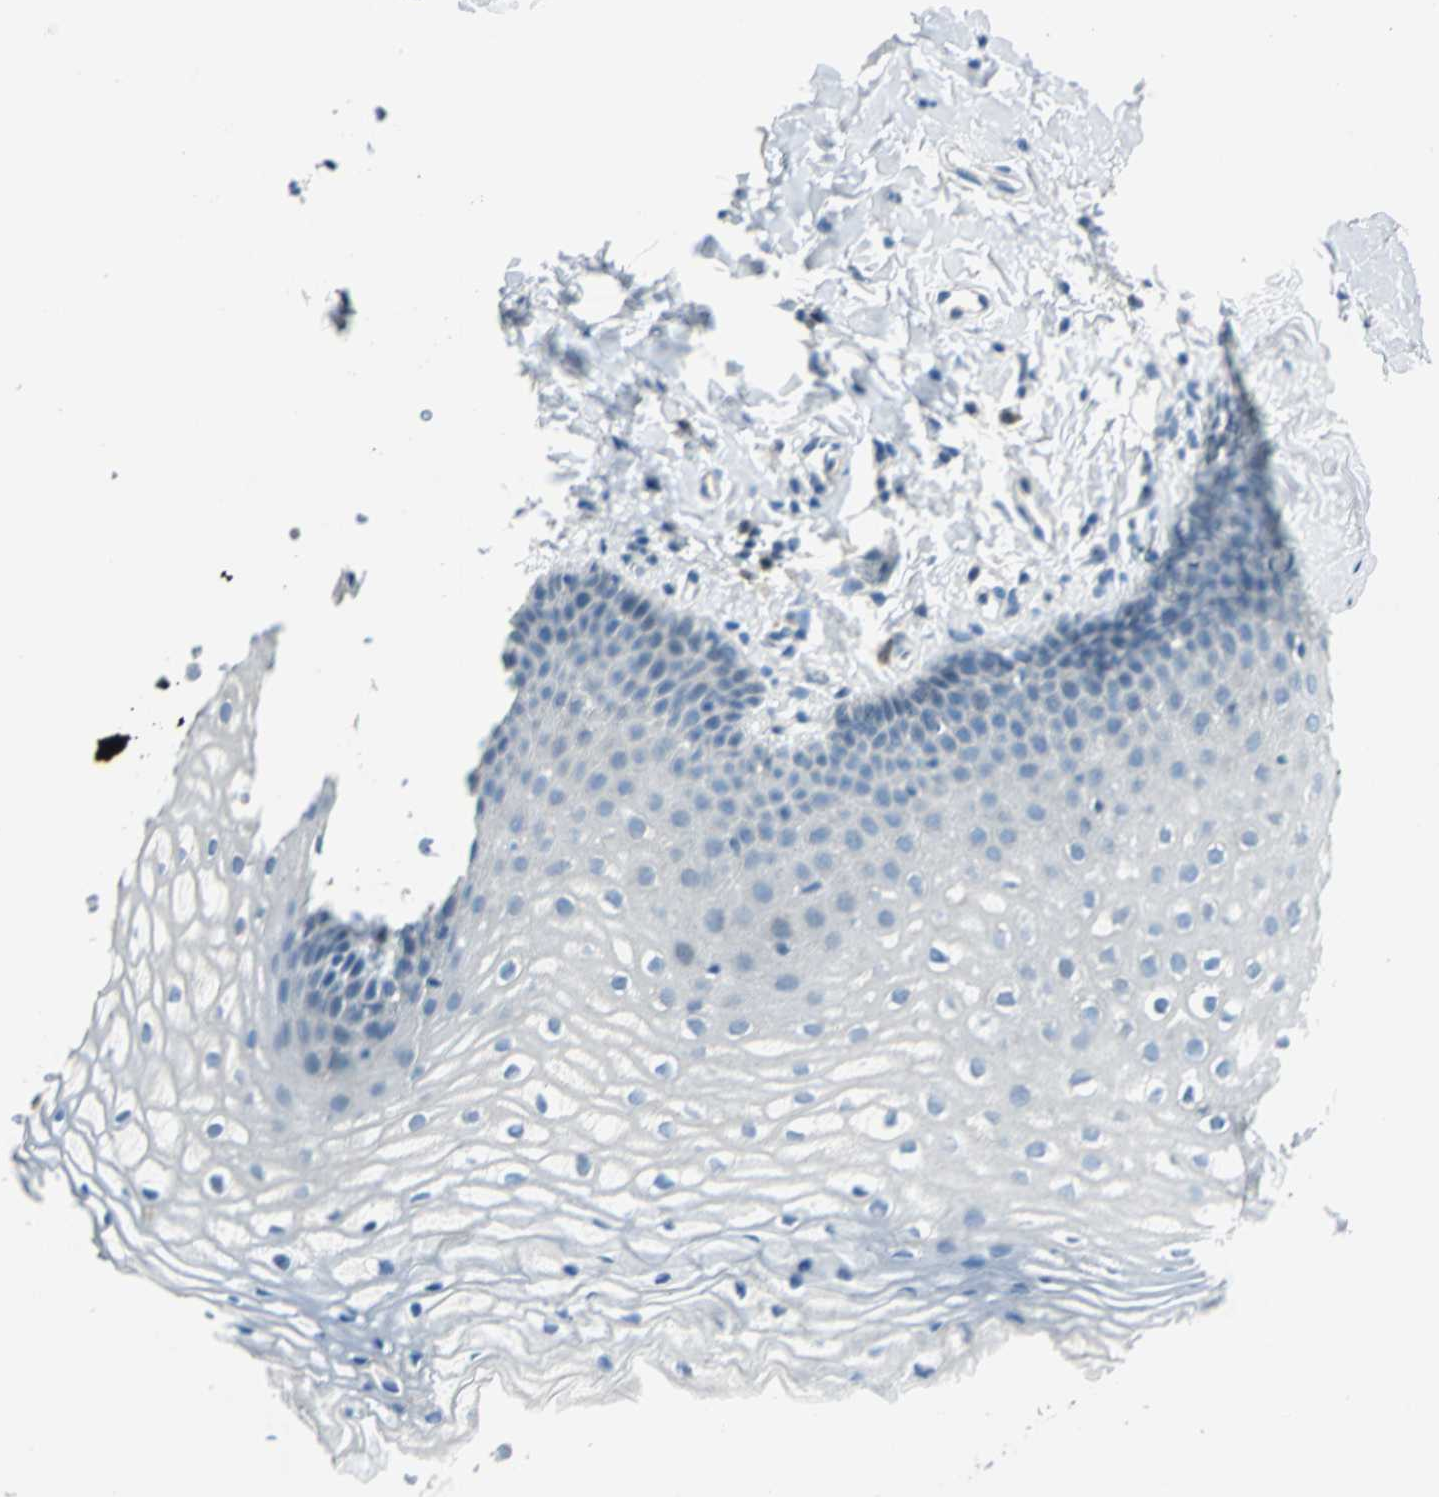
{"staining": {"intensity": "negative", "quantity": "none", "location": "none"}, "tissue": "vagina", "cell_type": "Squamous epithelial cells", "image_type": "normal", "snomed": [{"axis": "morphology", "description": "Normal tissue, NOS"}, {"axis": "topography", "description": "Vagina"}], "caption": "High power microscopy micrograph of an immunohistochemistry (IHC) histopathology image of benign vagina, revealing no significant staining in squamous epithelial cells. (DAB IHC visualized using brightfield microscopy, high magnification).", "gene": "AKR1A1", "patient": {"sex": "female", "age": 55}}